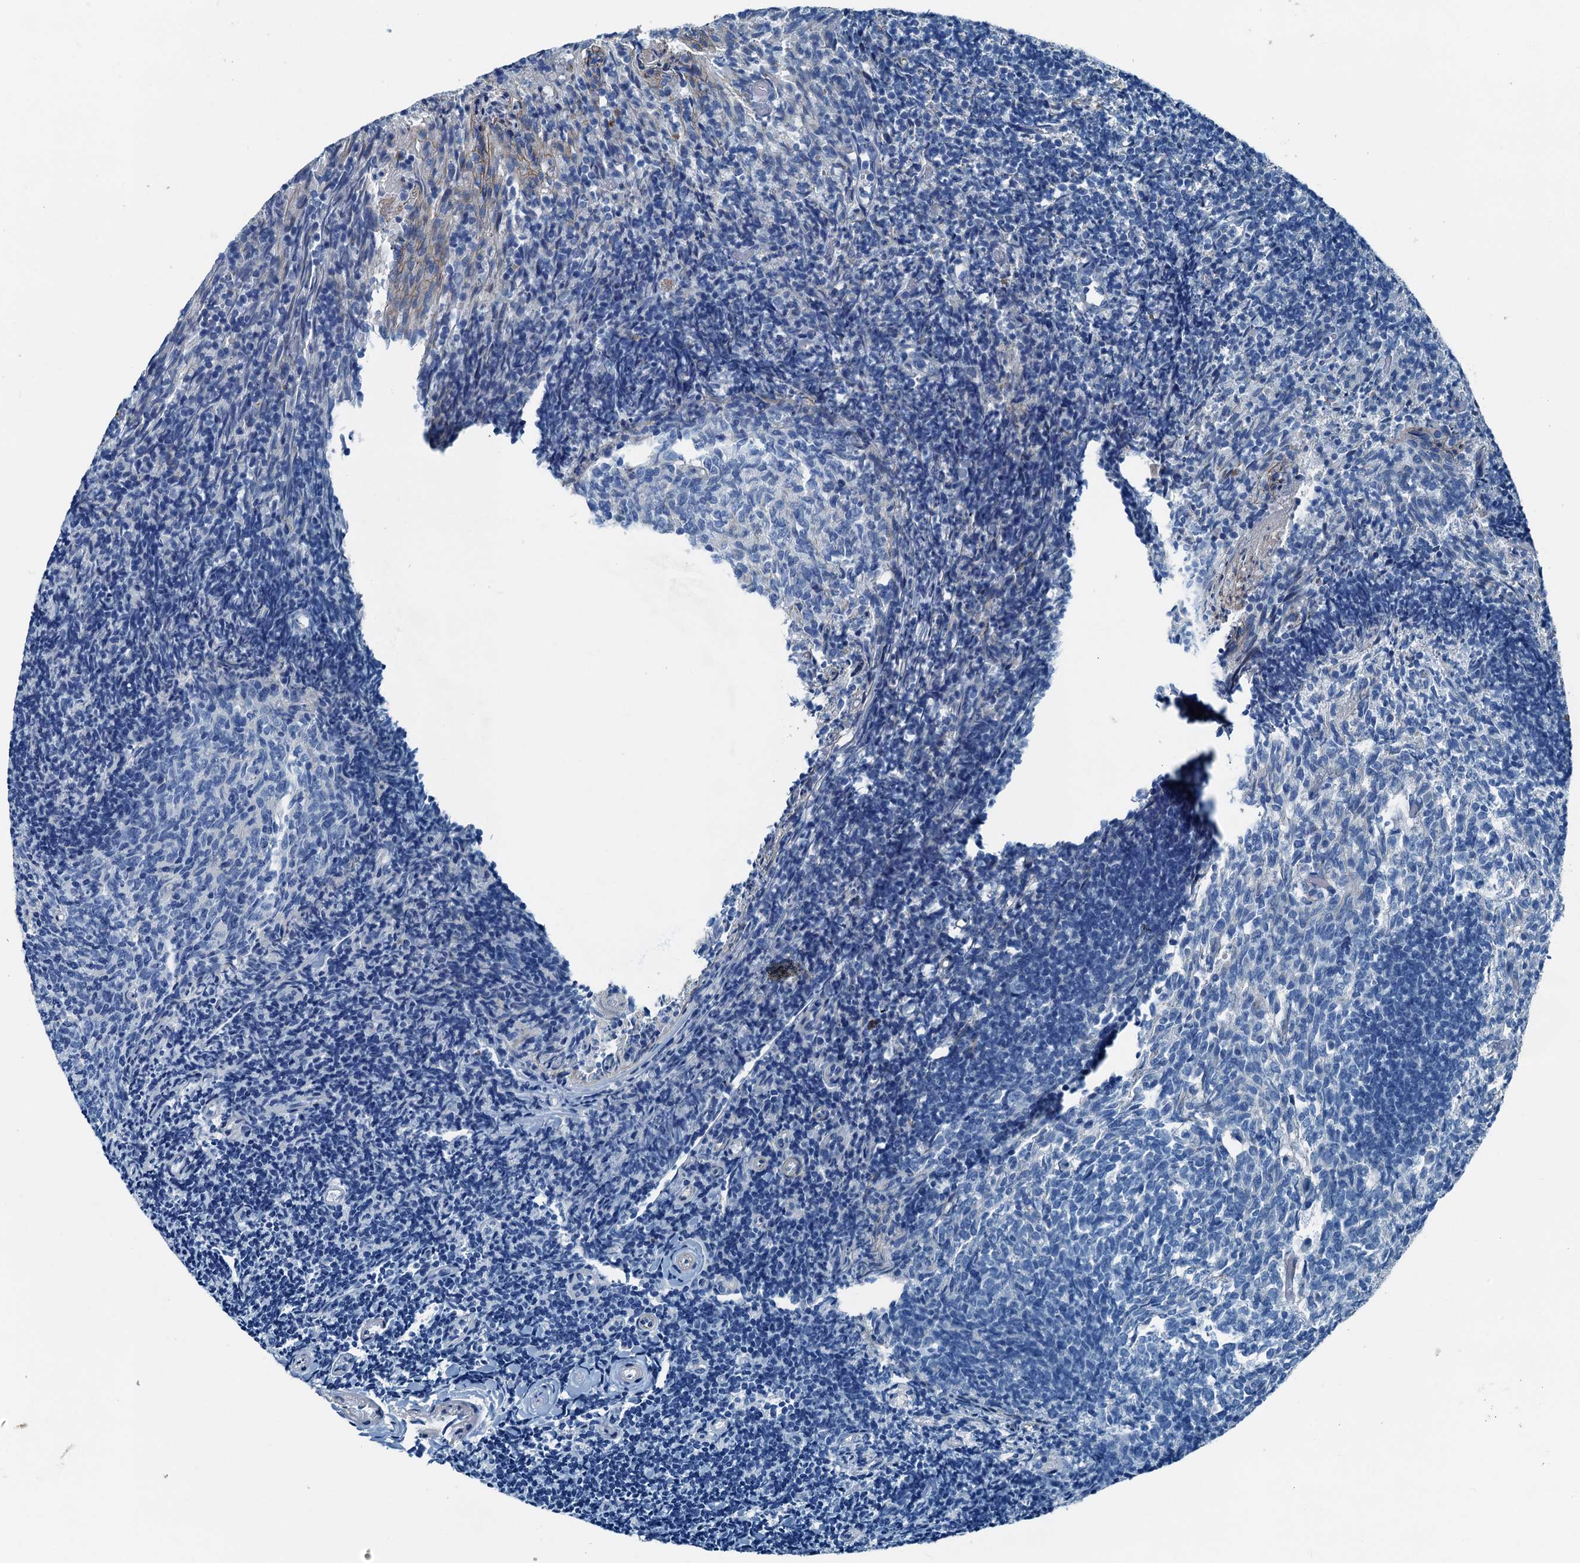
{"staining": {"intensity": "negative", "quantity": "none", "location": "none"}, "tissue": "tonsil", "cell_type": "Germinal center cells", "image_type": "normal", "snomed": [{"axis": "morphology", "description": "Normal tissue, NOS"}, {"axis": "topography", "description": "Tonsil"}], "caption": "Germinal center cells show no significant protein expression in normal tonsil. (Brightfield microscopy of DAB immunohistochemistry at high magnification).", "gene": "RAB3IL1", "patient": {"sex": "female", "age": 10}}